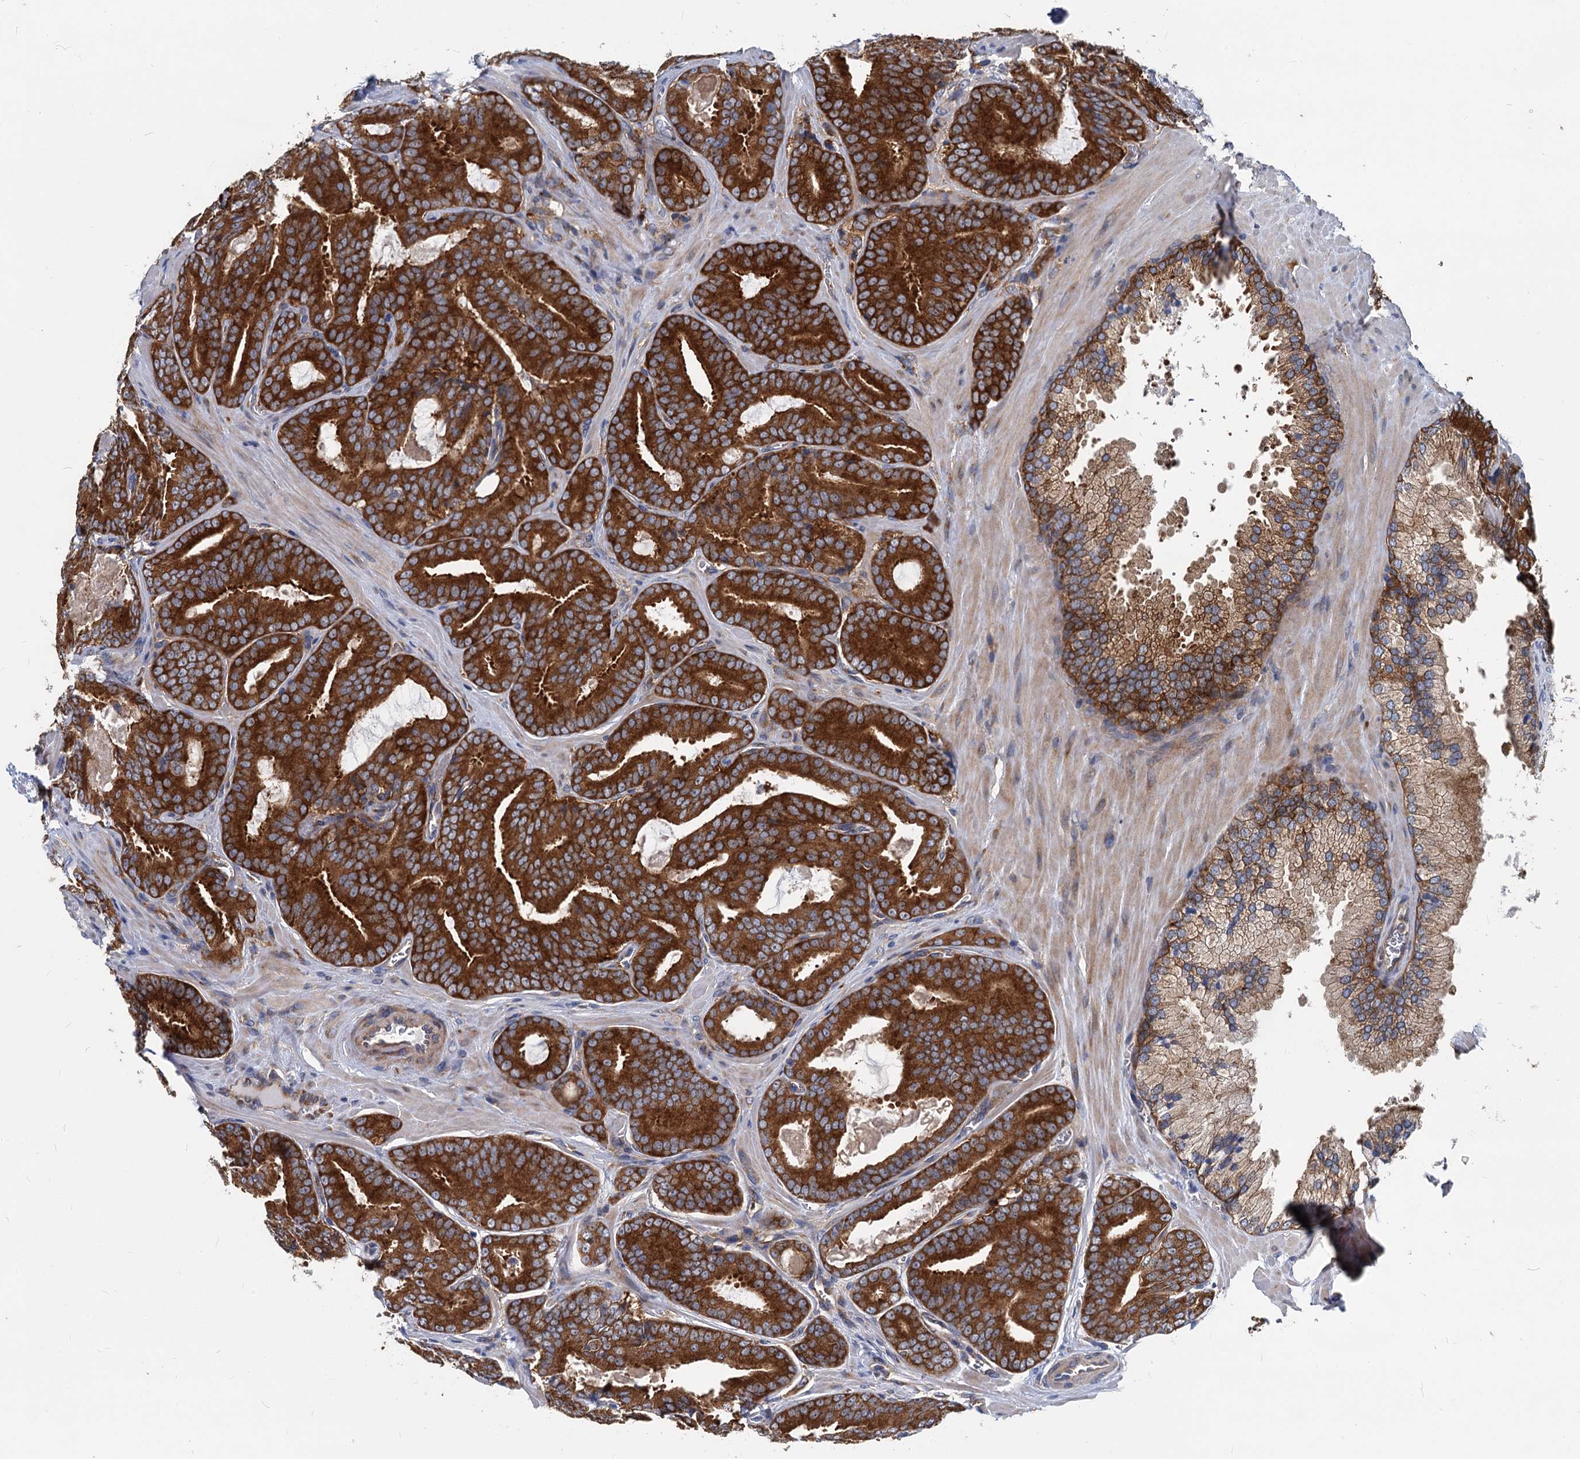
{"staining": {"intensity": "strong", "quantity": ">75%", "location": "cytoplasmic/membranous"}, "tissue": "prostate cancer", "cell_type": "Tumor cells", "image_type": "cancer", "snomed": [{"axis": "morphology", "description": "Adenocarcinoma, High grade"}, {"axis": "topography", "description": "Prostate"}], "caption": "Immunohistochemical staining of human prostate cancer (high-grade adenocarcinoma) demonstrates high levels of strong cytoplasmic/membranous staining in approximately >75% of tumor cells.", "gene": "EIF2B2", "patient": {"sex": "male", "age": 66}}